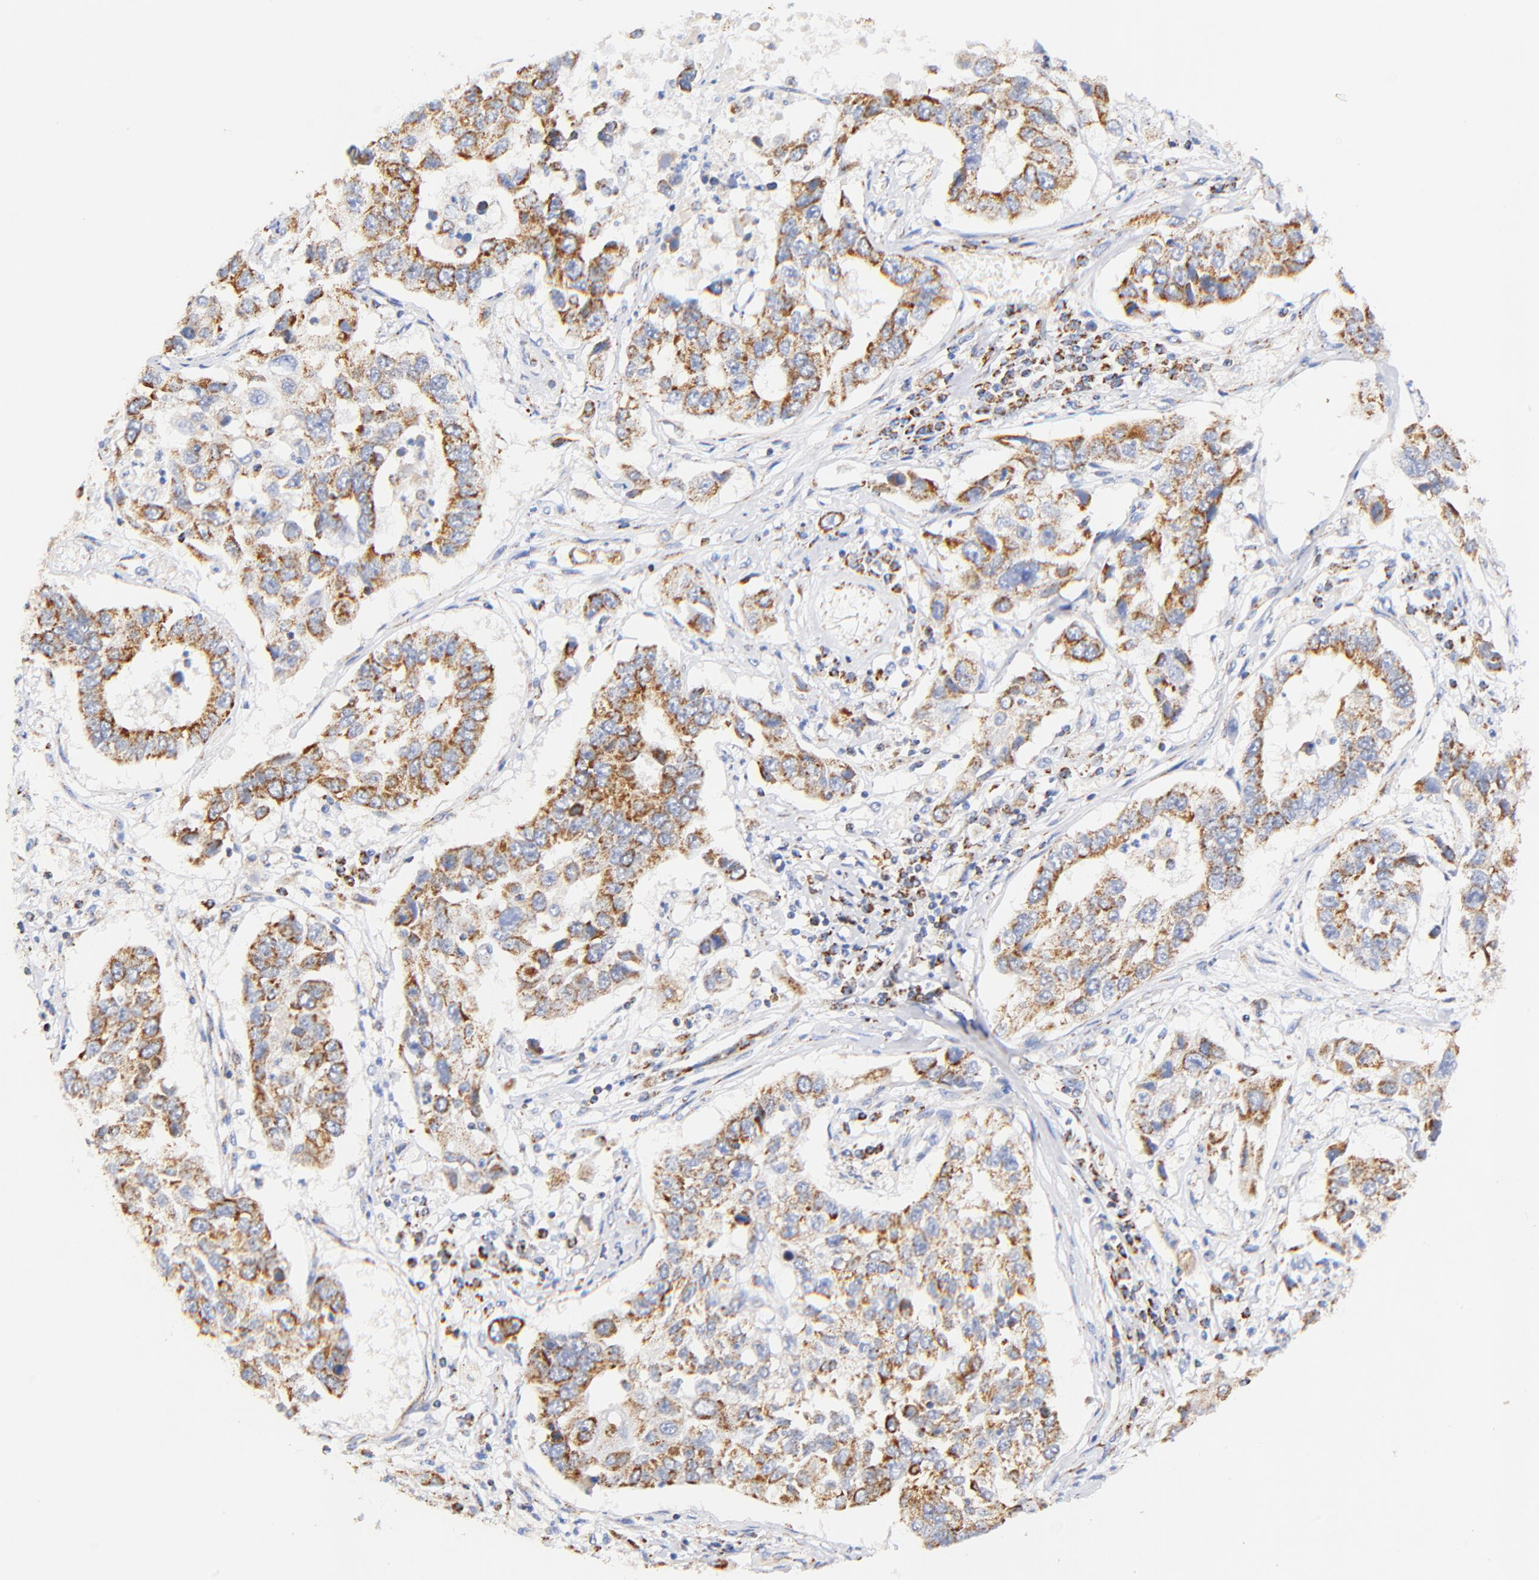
{"staining": {"intensity": "strong", "quantity": ">75%", "location": "cytoplasmic/membranous"}, "tissue": "lung cancer", "cell_type": "Tumor cells", "image_type": "cancer", "snomed": [{"axis": "morphology", "description": "Squamous cell carcinoma, NOS"}, {"axis": "topography", "description": "Lung"}], "caption": "A high amount of strong cytoplasmic/membranous staining is appreciated in approximately >75% of tumor cells in lung squamous cell carcinoma tissue.", "gene": "ATP5F1D", "patient": {"sex": "male", "age": 71}}